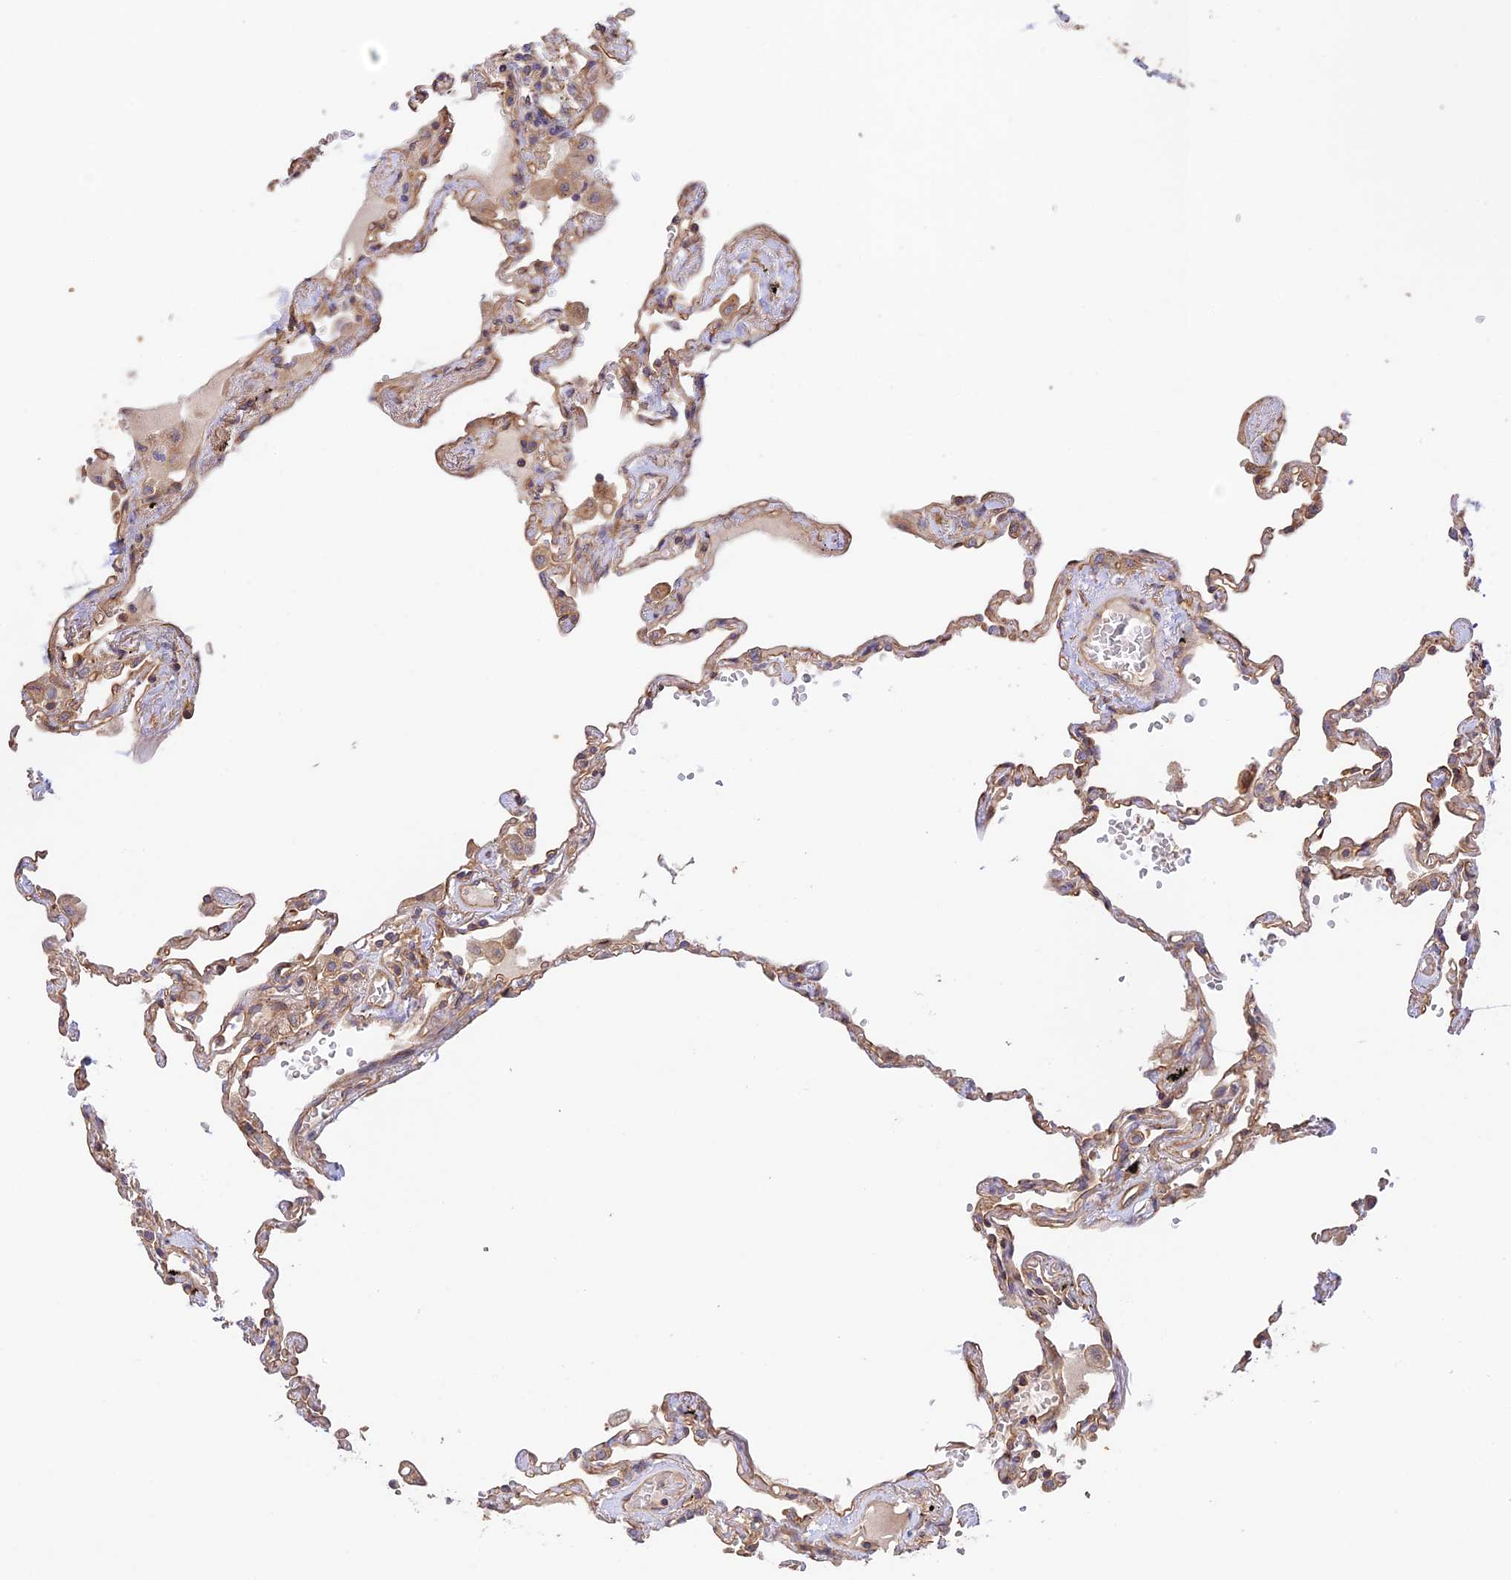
{"staining": {"intensity": "weak", "quantity": "25%-75%", "location": "cytoplasmic/membranous"}, "tissue": "lung", "cell_type": "Alveolar cells", "image_type": "normal", "snomed": [{"axis": "morphology", "description": "Normal tissue, NOS"}, {"axis": "topography", "description": "Lung"}], "caption": "Immunohistochemical staining of unremarkable human lung shows 25%-75% levels of weak cytoplasmic/membranous protein staining in about 25%-75% of alveolar cells. (DAB (3,3'-diaminobenzidine) IHC, brown staining for protein, blue staining for nuclei).", "gene": "MYO9A", "patient": {"sex": "female", "age": 67}}